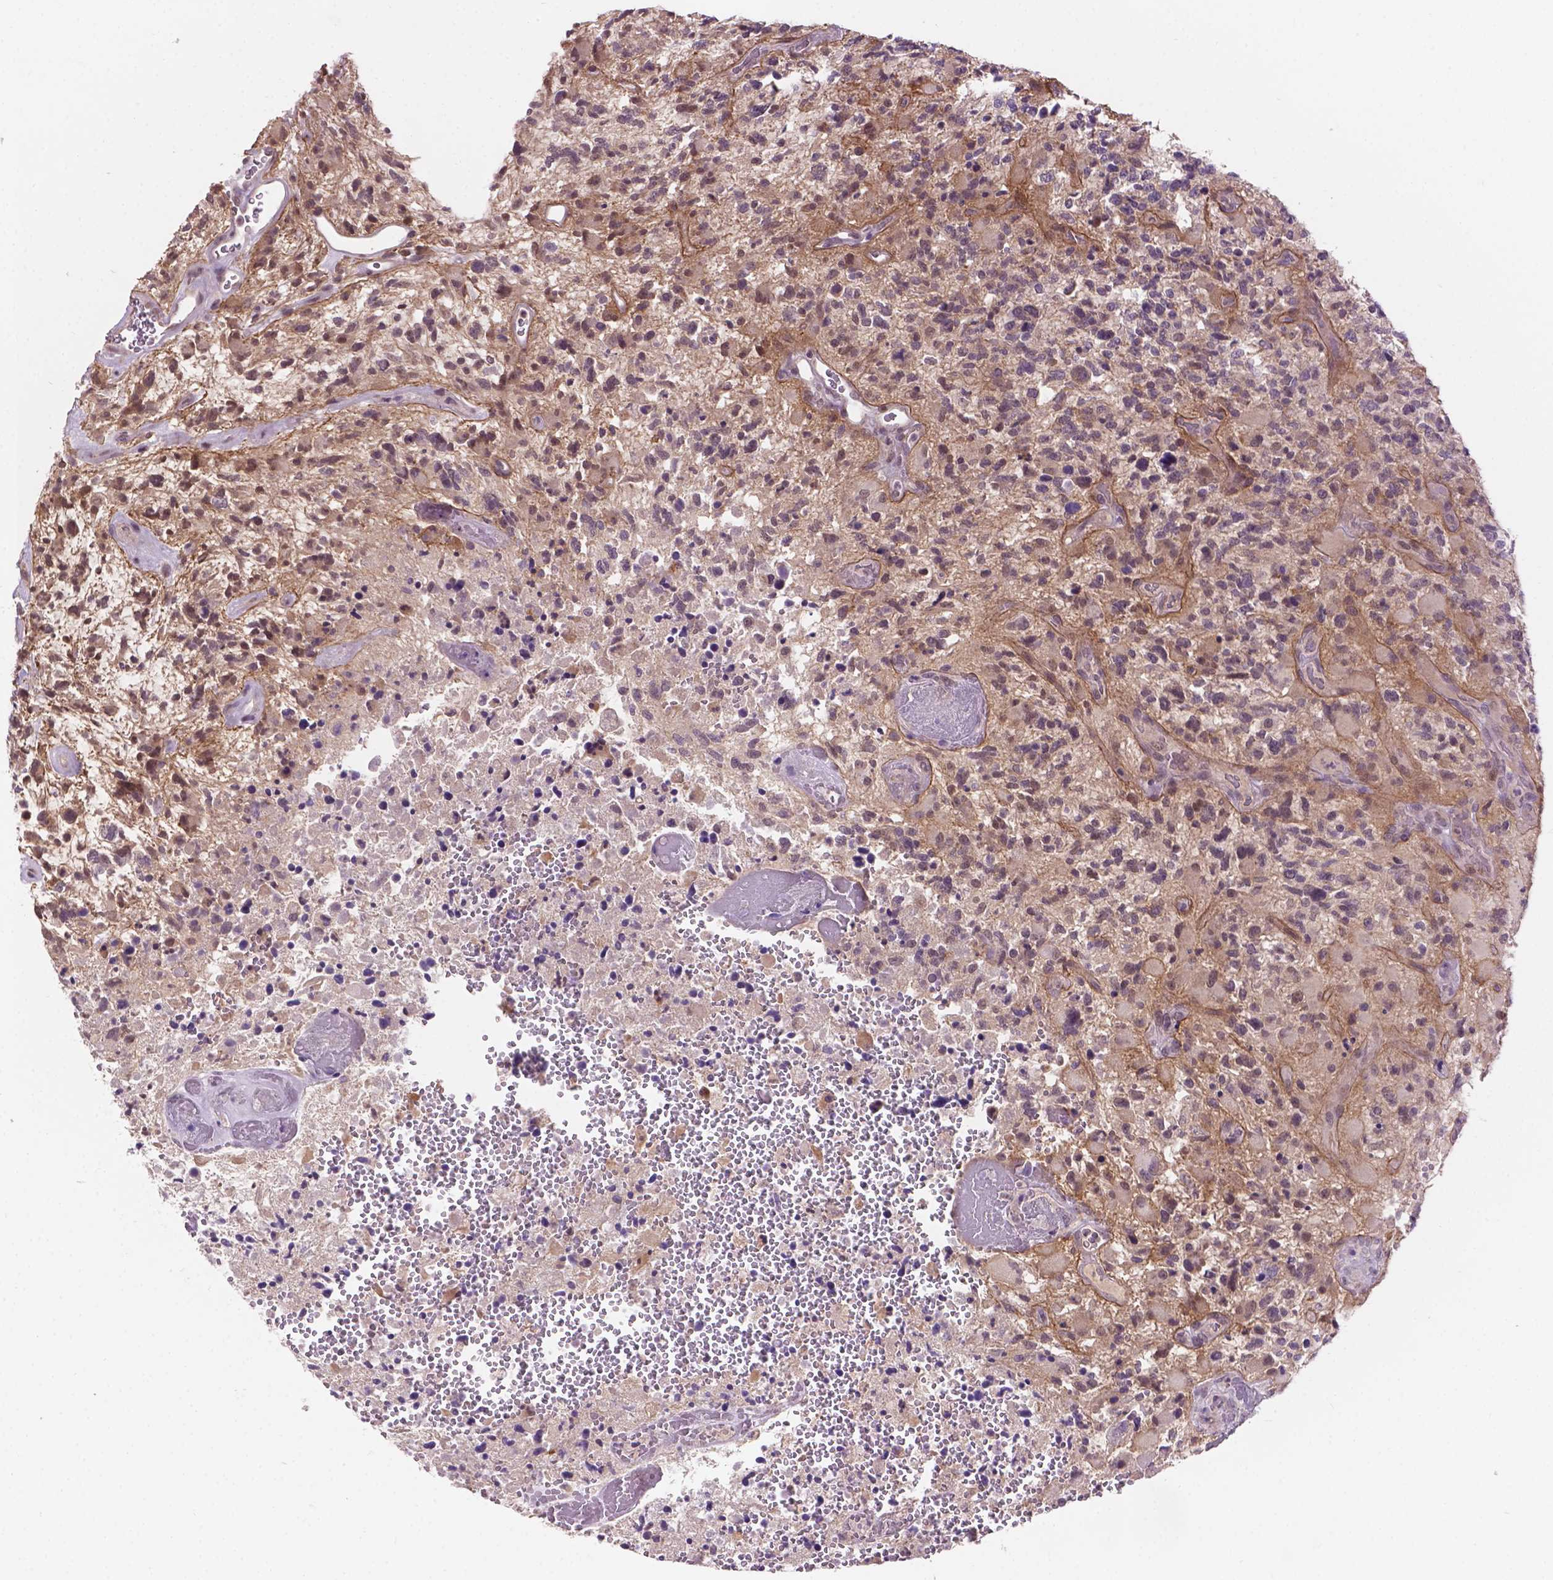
{"staining": {"intensity": "negative", "quantity": "none", "location": "none"}, "tissue": "glioma", "cell_type": "Tumor cells", "image_type": "cancer", "snomed": [{"axis": "morphology", "description": "Glioma, malignant, High grade"}, {"axis": "topography", "description": "Brain"}], "caption": "The IHC histopathology image has no significant staining in tumor cells of high-grade glioma (malignant) tissue.", "gene": "GXYLT2", "patient": {"sex": "female", "age": 71}}